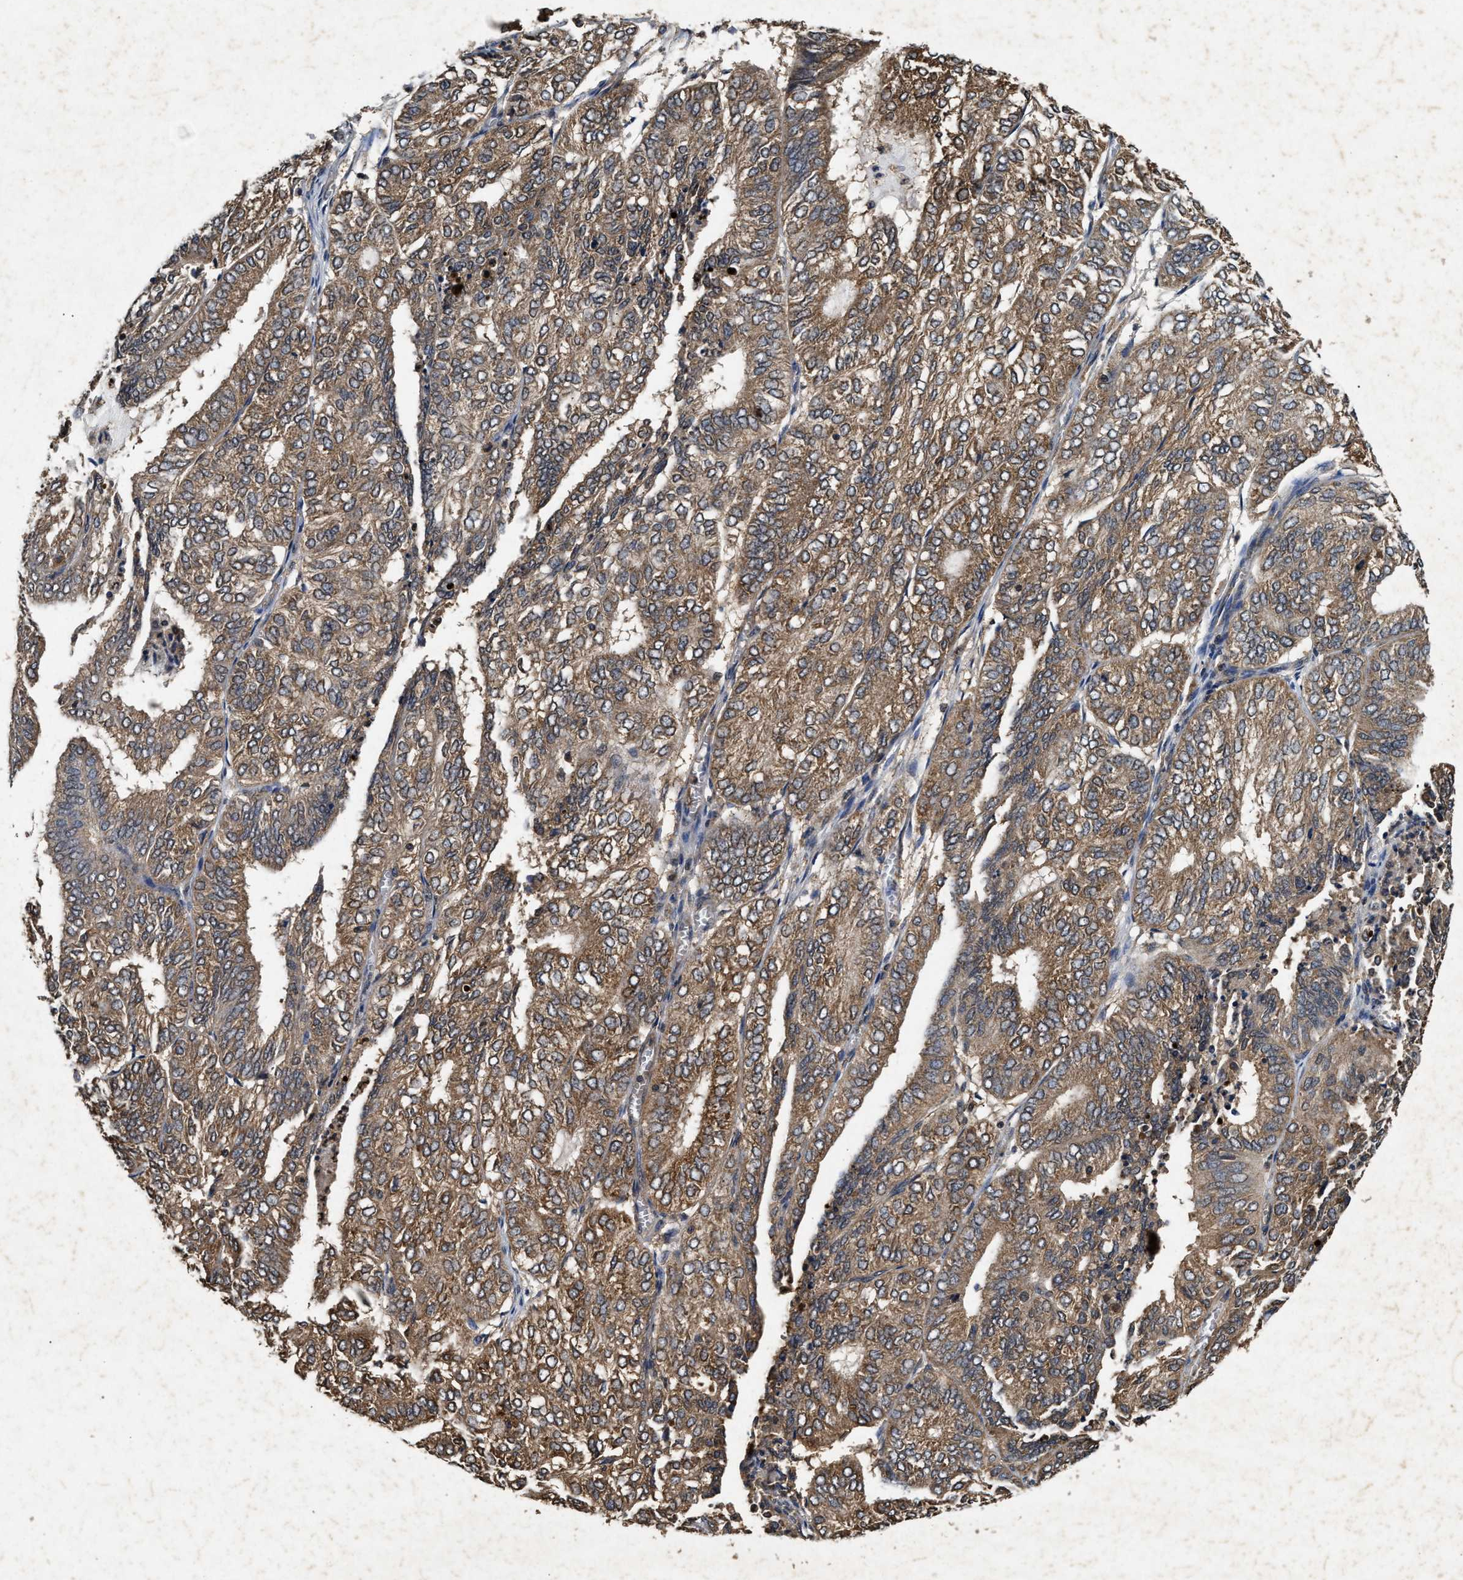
{"staining": {"intensity": "moderate", "quantity": ">75%", "location": "cytoplasmic/membranous"}, "tissue": "endometrial cancer", "cell_type": "Tumor cells", "image_type": "cancer", "snomed": [{"axis": "morphology", "description": "Adenocarcinoma, NOS"}, {"axis": "topography", "description": "Uterus"}], "caption": "This is a photomicrograph of IHC staining of endometrial cancer (adenocarcinoma), which shows moderate expression in the cytoplasmic/membranous of tumor cells.", "gene": "PDAP1", "patient": {"sex": "female", "age": 60}}